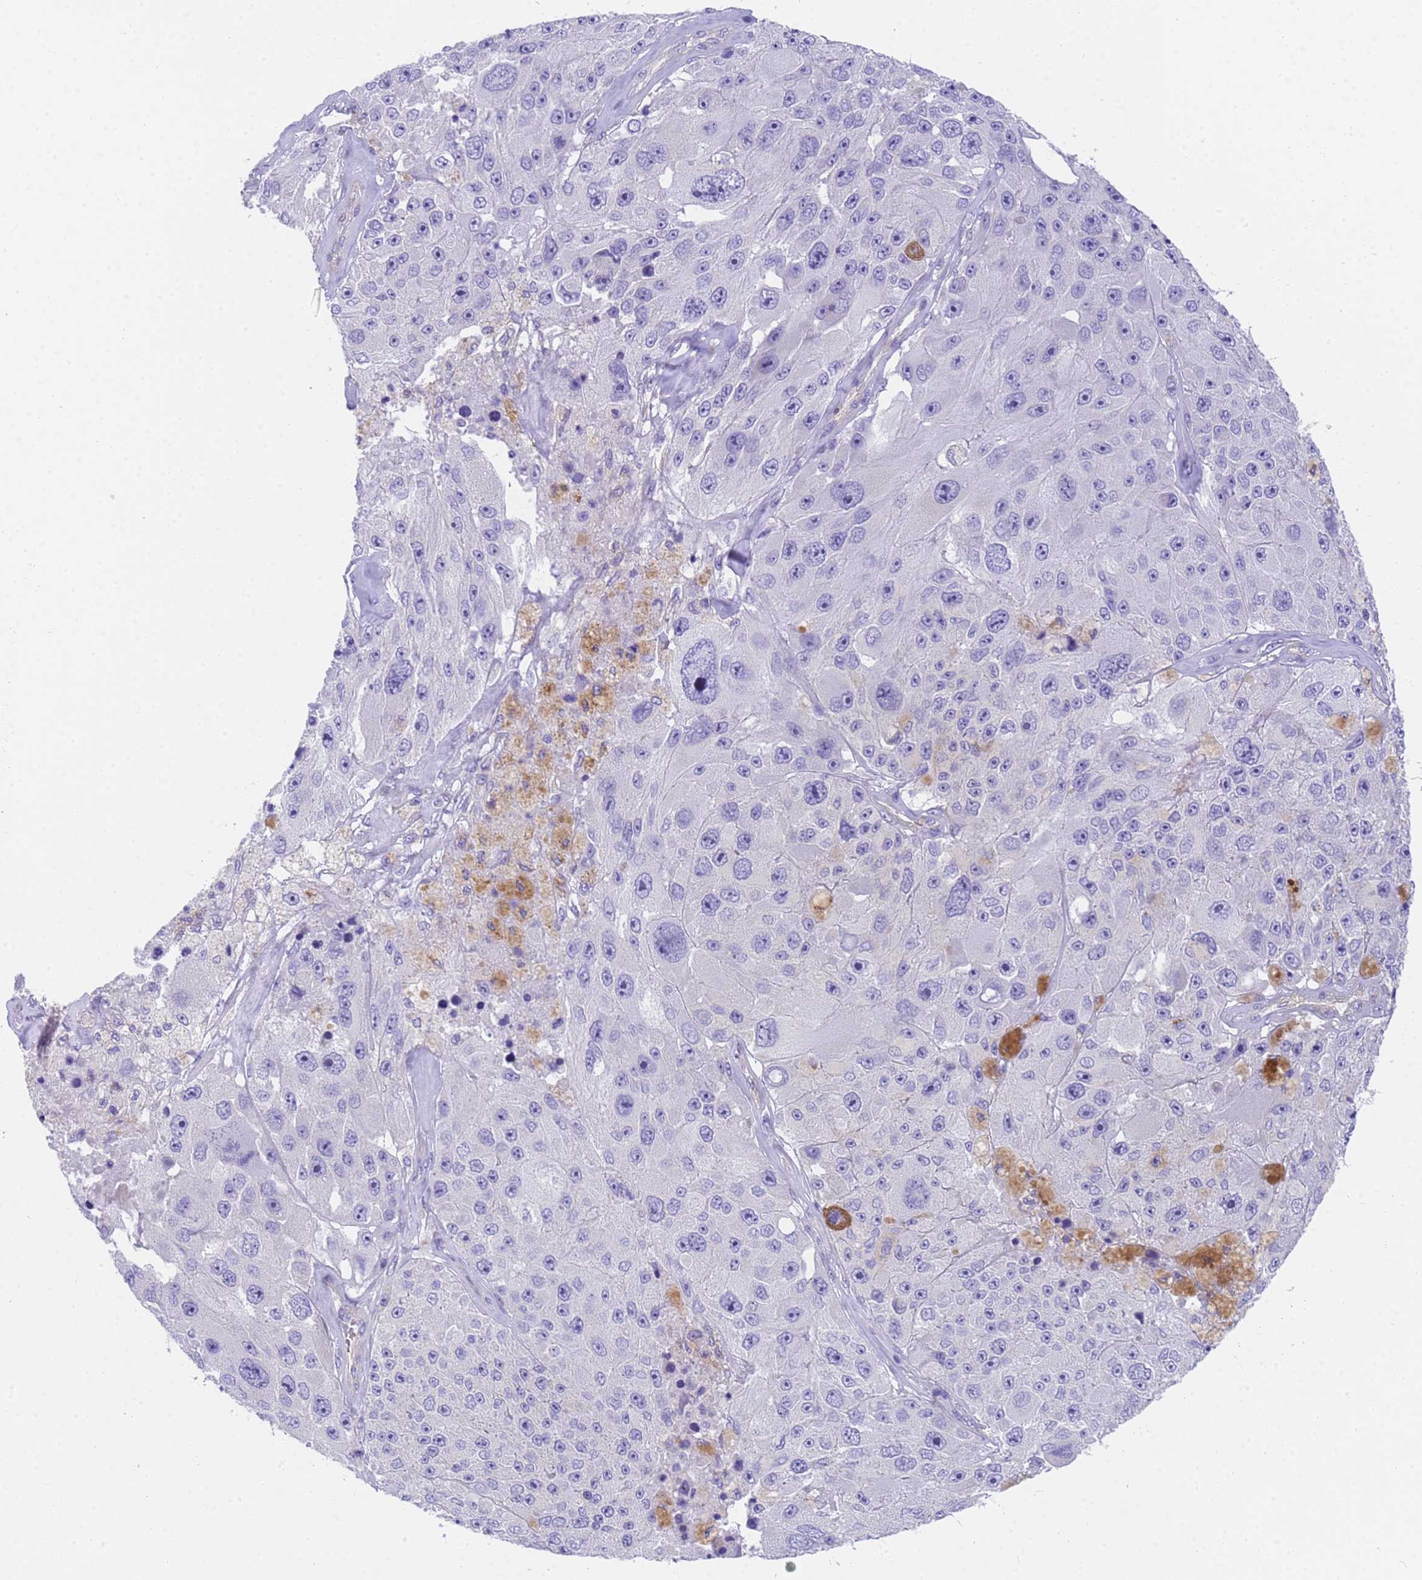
{"staining": {"intensity": "negative", "quantity": "none", "location": "none"}, "tissue": "melanoma", "cell_type": "Tumor cells", "image_type": "cancer", "snomed": [{"axis": "morphology", "description": "Malignant melanoma, Metastatic site"}, {"axis": "topography", "description": "Lymph node"}], "caption": "High power microscopy histopathology image of an immunohistochemistry histopathology image of malignant melanoma (metastatic site), revealing no significant staining in tumor cells. (DAB (3,3'-diaminobenzidine) IHC with hematoxylin counter stain).", "gene": "MVB12A", "patient": {"sex": "male", "age": 62}}